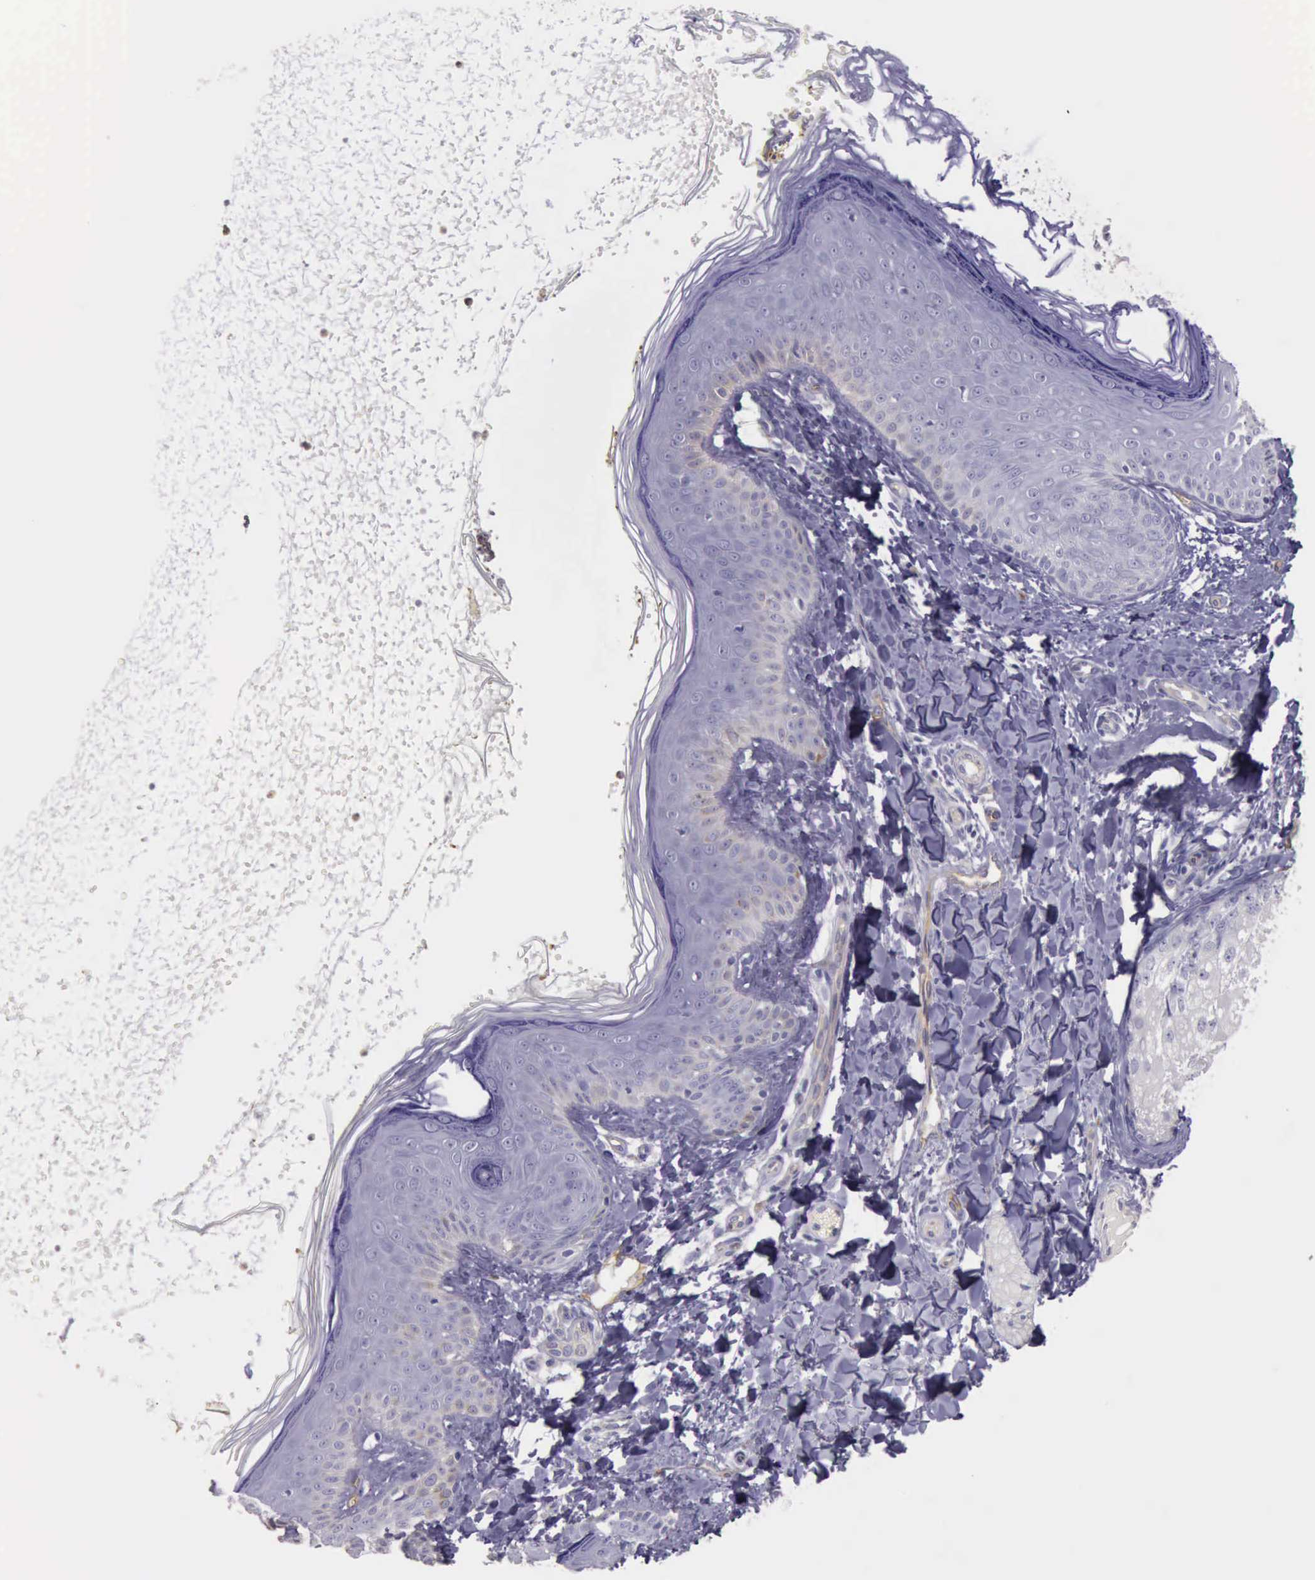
{"staining": {"intensity": "negative", "quantity": "none", "location": "none"}, "tissue": "skin", "cell_type": "Fibroblasts", "image_type": "normal", "snomed": [{"axis": "morphology", "description": "Normal tissue, NOS"}, {"axis": "topography", "description": "Skin"}], "caption": "A high-resolution histopathology image shows immunohistochemistry (IHC) staining of benign skin, which shows no significant expression in fibroblasts.", "gene": "TCEANC", "patient": {"sex": "female", "age": 15}}